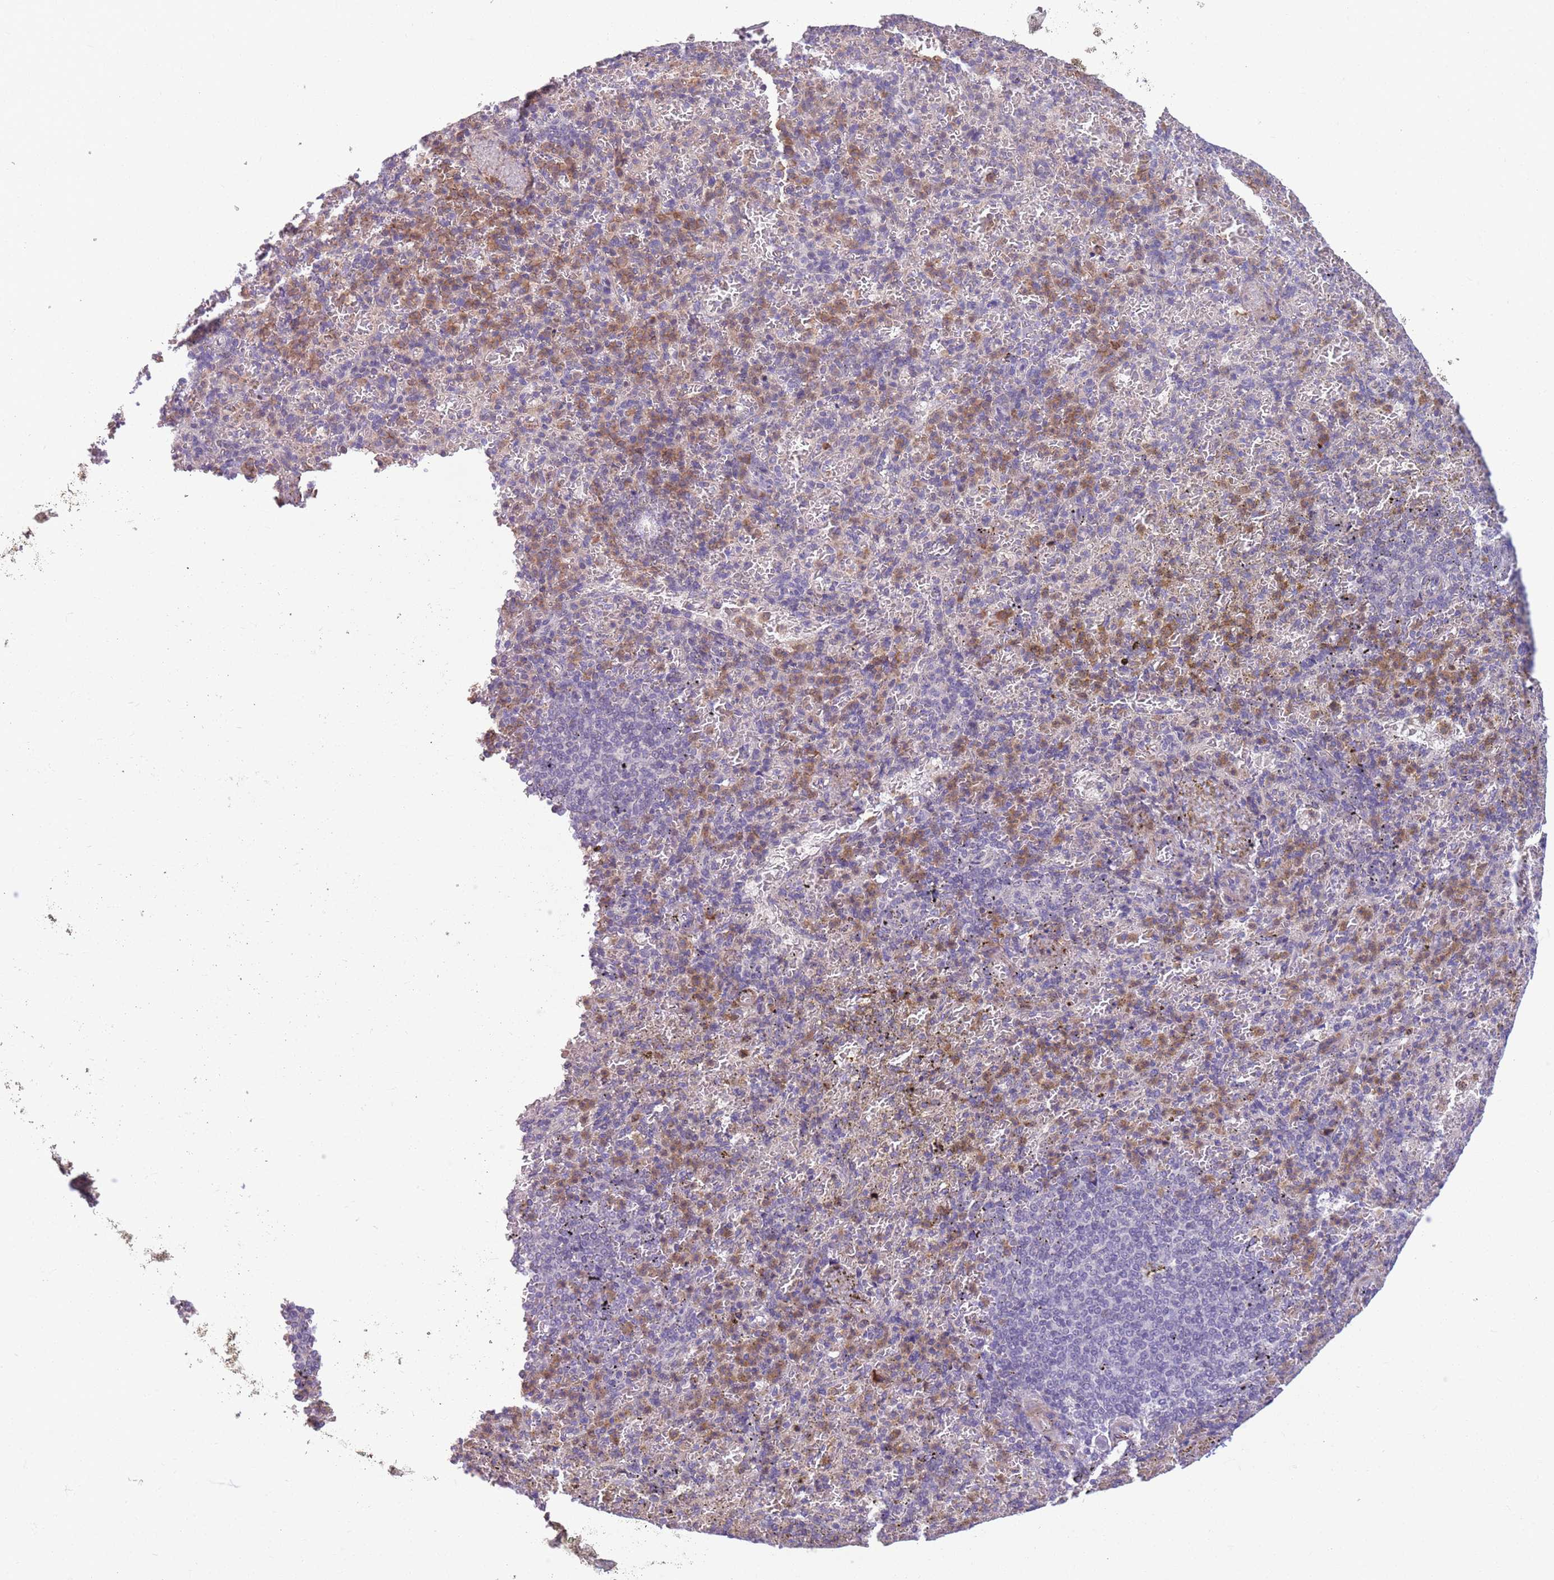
{"staining": {"intensity": "moderate", "quantity": "<25%", "location": "cytoplasmic/membranous"}, "tissue": "spleen", "cell_type": "Cells in red pulp", "image_type": "normal", "snomed": [{"axis": "morphology", "description": "Normal tissue, NOS"}, {"axis": "topography", "description": "Spleen"}], "caption": "DAB immunohistochemical staining of benign spleen exhibits moderate cytoplasmic/membranous protein expression in approximately <25% of cells in red pulp. (Brightfield microscopy of DAB IHC at high magnification).", "gene": "JAML", "patient": {"sex": "female", "age": 74}}